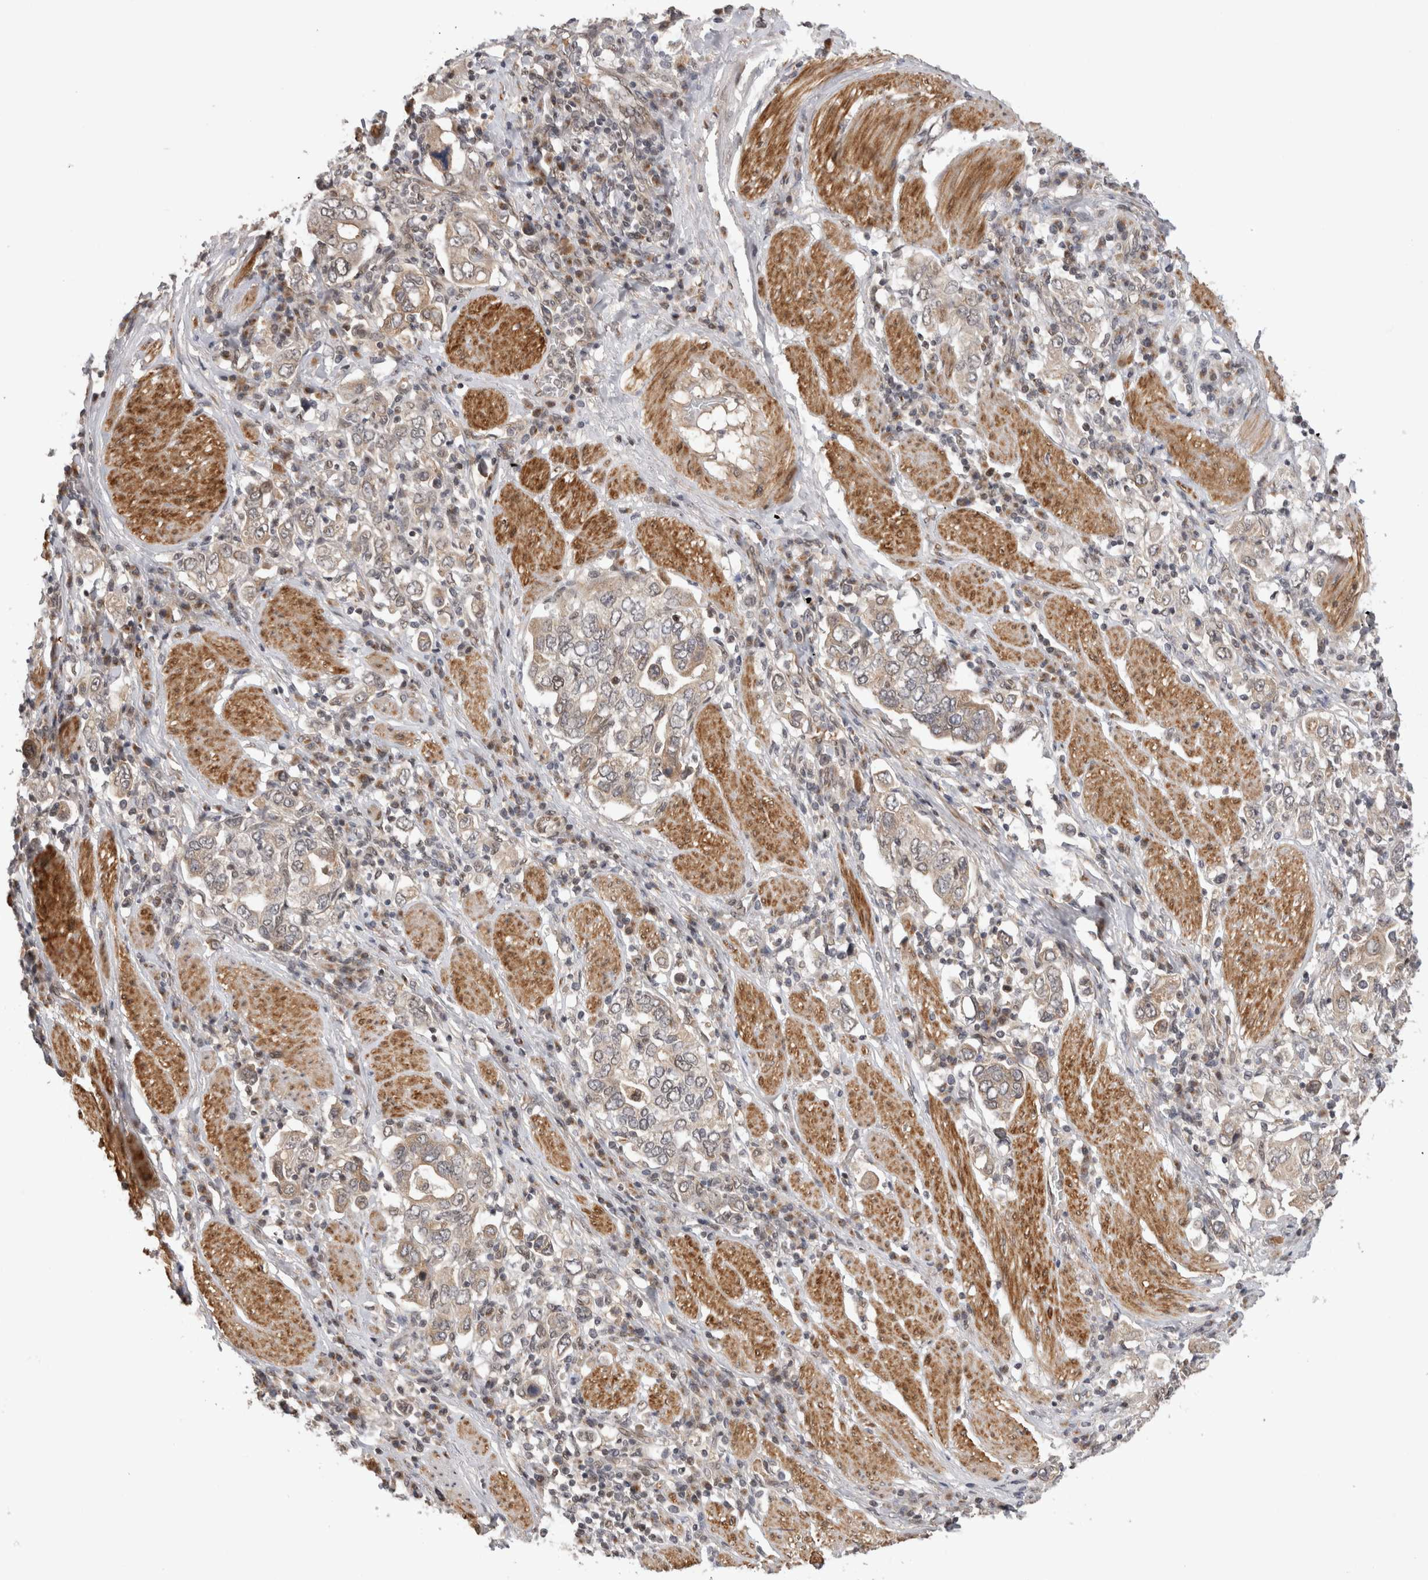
{"staining": {"intensity": "weak", "quantity": ">75%", "location": "cytoplasmic/membranous"}, "tissue": "stomach cancer", "cell_type": "Tumor cells", "image_type": "cancer", "snomed": [{"axis": "morphology", "description": "Adenocarcinoma, NOS"}, {"axis": "topography", "description": "Stomach, upper"}], "caption": "Human stomach adenocarcinoma stained with a protein marker reveals weak staining in tumor cells.", "gene": "TMEM65", "patient": {"sex": "male", "age": 62}}